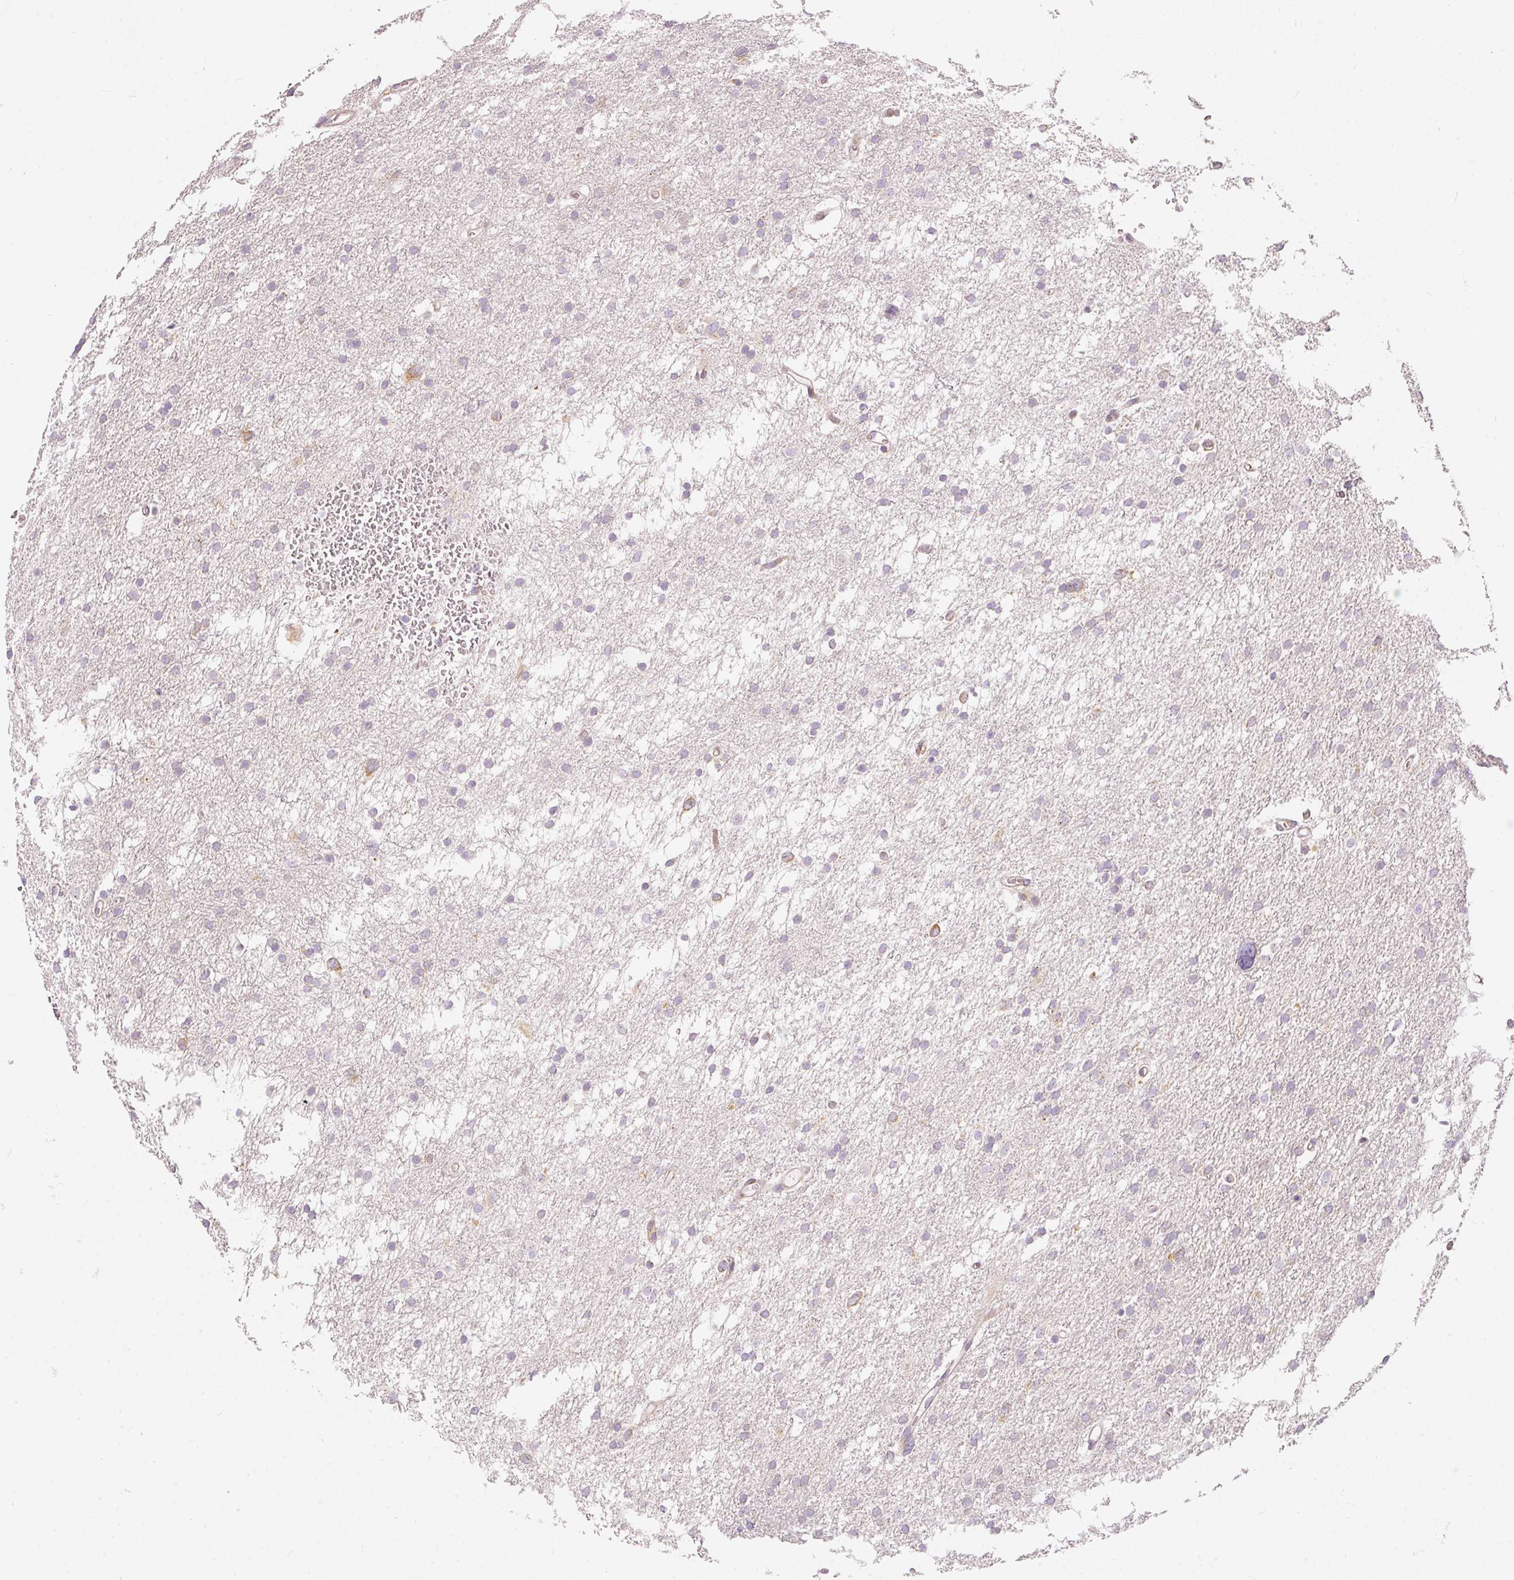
{"staining": {"intensity": "weak", "quantity": "<25%", "location": "cytoplasmic/membranous"}, "tissue": "glioma", "cell_type": "Tumor cells", "image_type": "cancer", "snomed": [{"axis": "morphology", "description": "Glioma, malignant, High grade"}, {"axis": "topography", "description": "Cerebral cortex"}], "caption": "Immunohistochemistry of malignant glioma (high-grade) shows no expression in tumor cells.", "gene": "SNAPC5", "patient": {"sex": "female", "age": 36}}